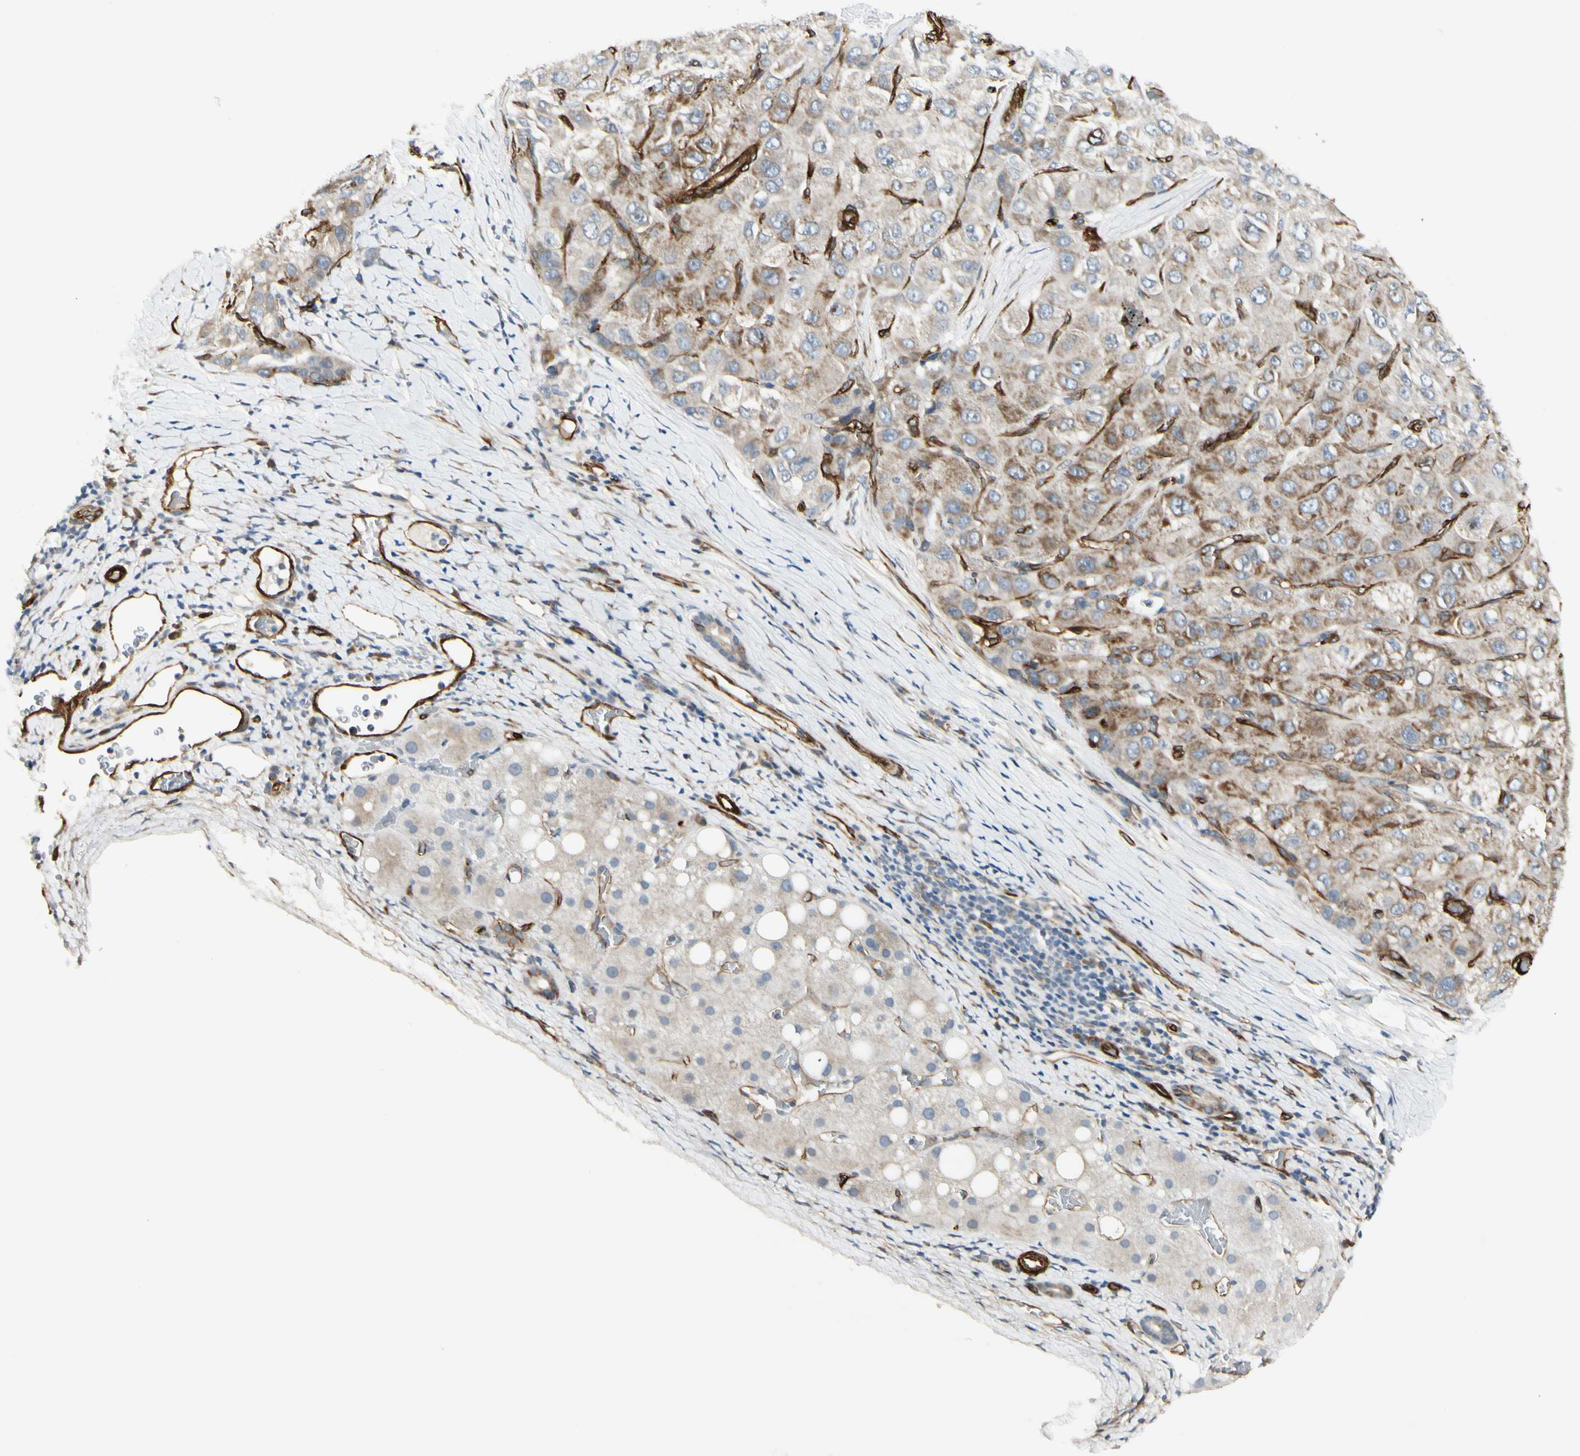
{"staining": {"intensity": "moderate", "quantity": "<25%", "location": "cytoplasmic/membranous"}, "tissue": "liver cancer", "cell_type": "Tumor cells", "image_type": "cancer", "snomed": [{"axis": "morphology", "description": "Carcinoma, Hepatocellular, NOS"}, {"axis": "topography", "description": "Liver"}], "caption": "Tumor cells show low levels of moderate cytoplasmic/membranous positivity in approximately <25% of cells in liver cancer.", "gene": "MCAM", "patient": {"sex": "male", "age": 80}}